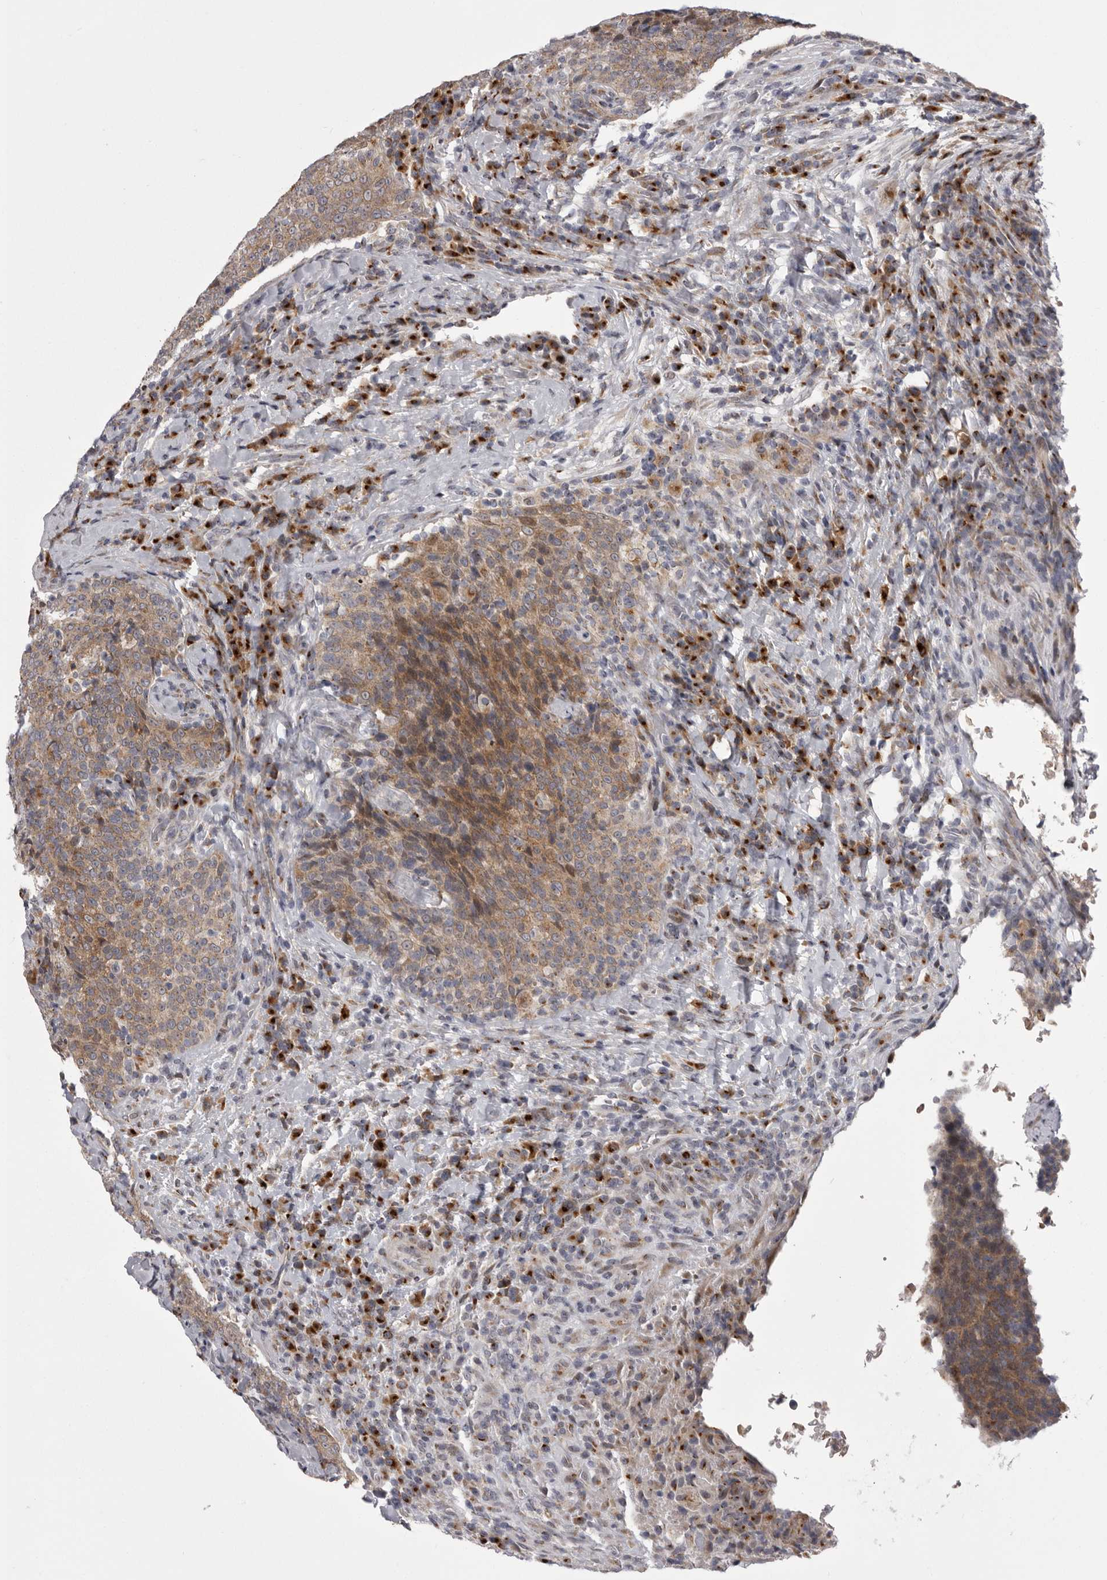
{"staining": {"intensity": "weak", "quantity": ">75%", "location": "cytoplasmic/membranous"}, "tissue": "head and neck cancer", "cell_type": "Tumor cells", "image_type": "cancer", "snomed": [{"axis": "morphology", "description": "Squamous cell carcinoma, NOS"}, {"axis": "morphology", "description": "Squamous cell carcinoma, metastatic, NOS"}, {"axis": "topography", "description": "Lymph node"}, {"axis": "topography", "description": "Head-Neck"}], "caption": "Protein positivity by IHC reveals weak cytoplasmic/membranous staining in approximately >75% of tumor cells in head and neck metastatic squamous cell carcinoma. The protein is shown in brown color, while the nuclei are stained blue.", "gene": "WDR47", "patient": {"sex": "male", "age": 62}}